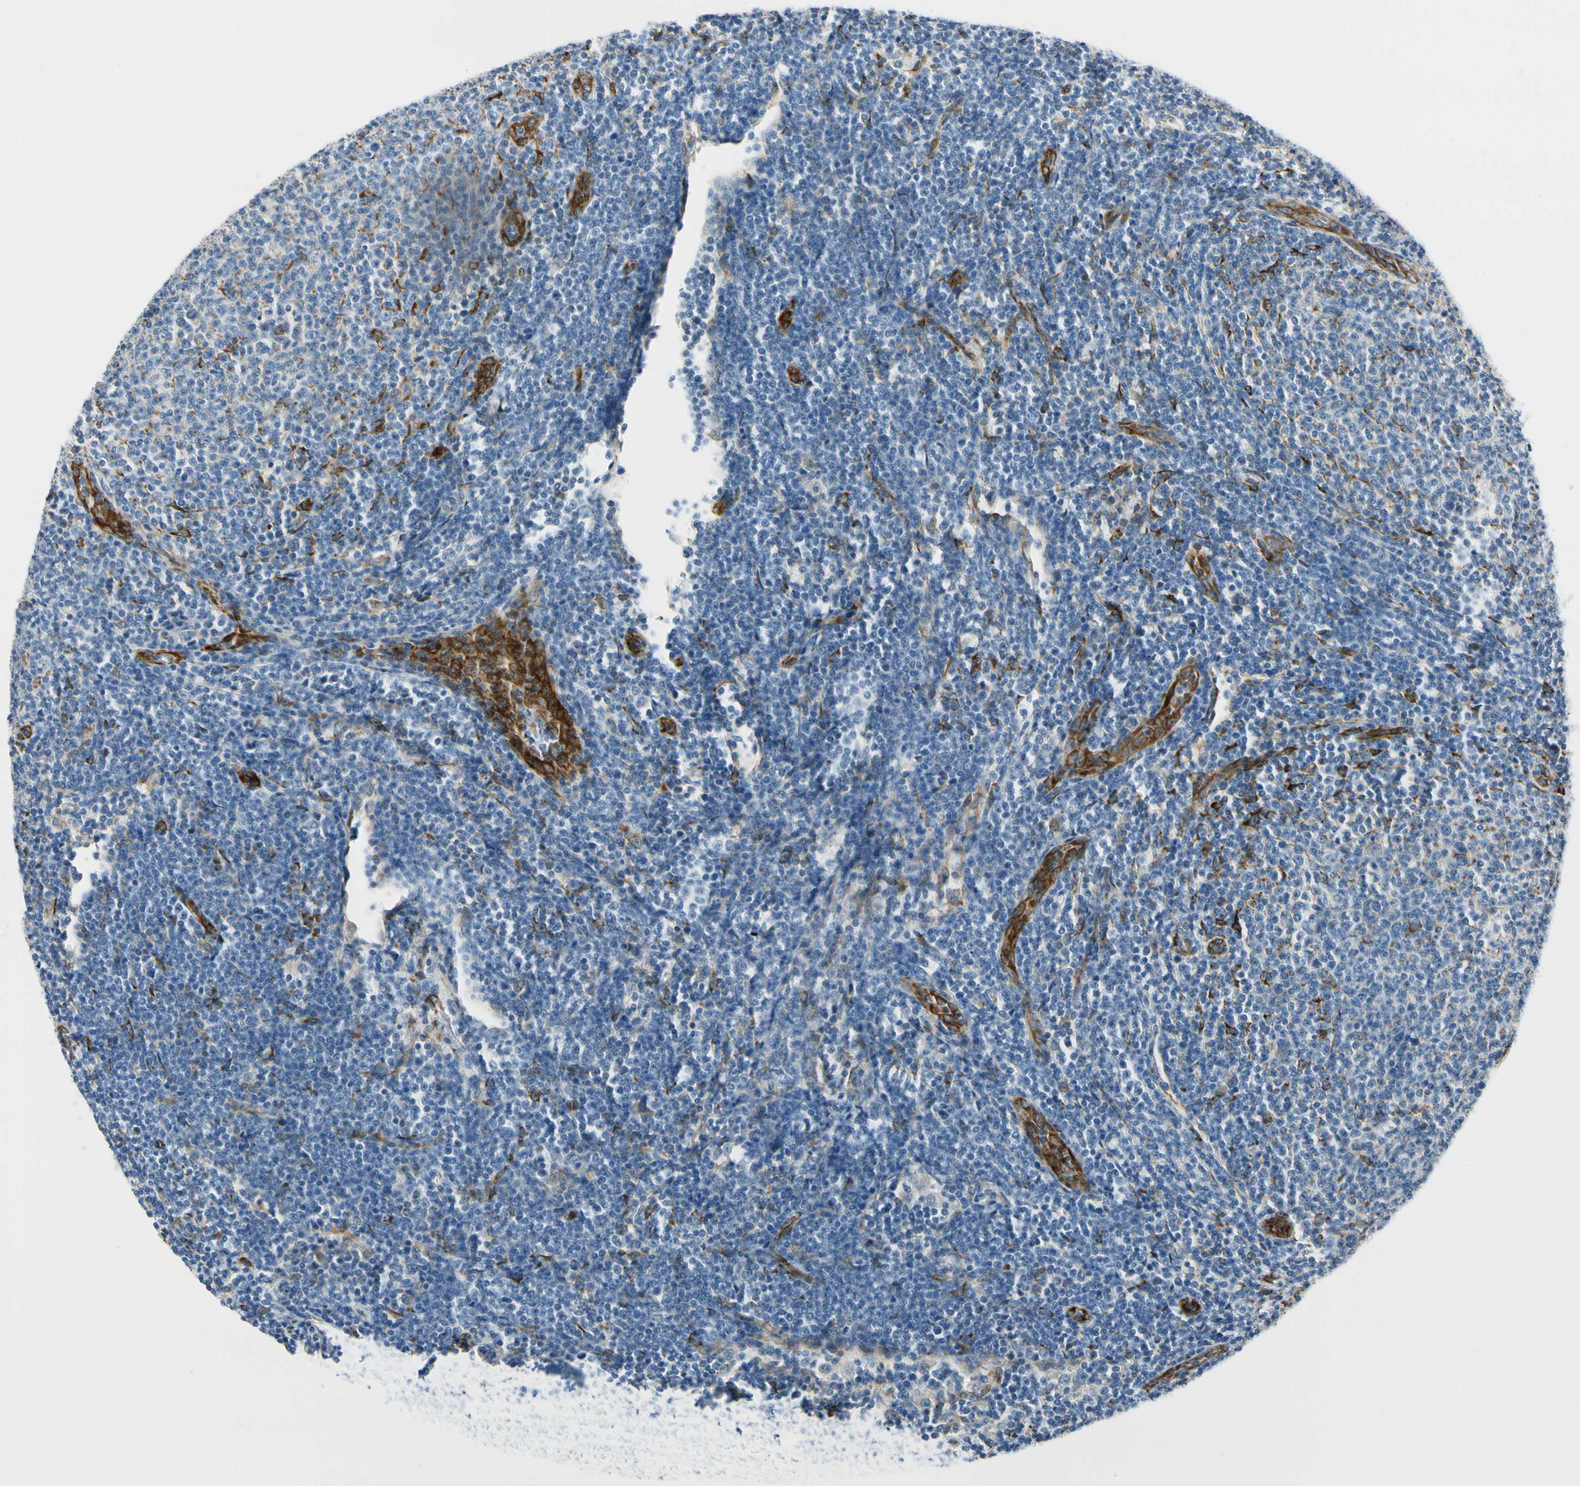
{"staining": {"intensity": "weak", "quantity": "<25%", "location": "cytoplasmic/membranous"}, "tissue": "lymphoma", "cell_type": "Tumor cells", "image_type": "cancer", "snomed": [{"axis": "morphology", "description": "Malignant lymphoma, non-Hodgkin's type, Low grade"}, {"axis": "topography", "description": "Lymph node"}], "caption": "An image of human lymphoma is negative for staining in tumor cells.", "gene": "FKBP7", "patient": {"sex": "male", "age": 66}}